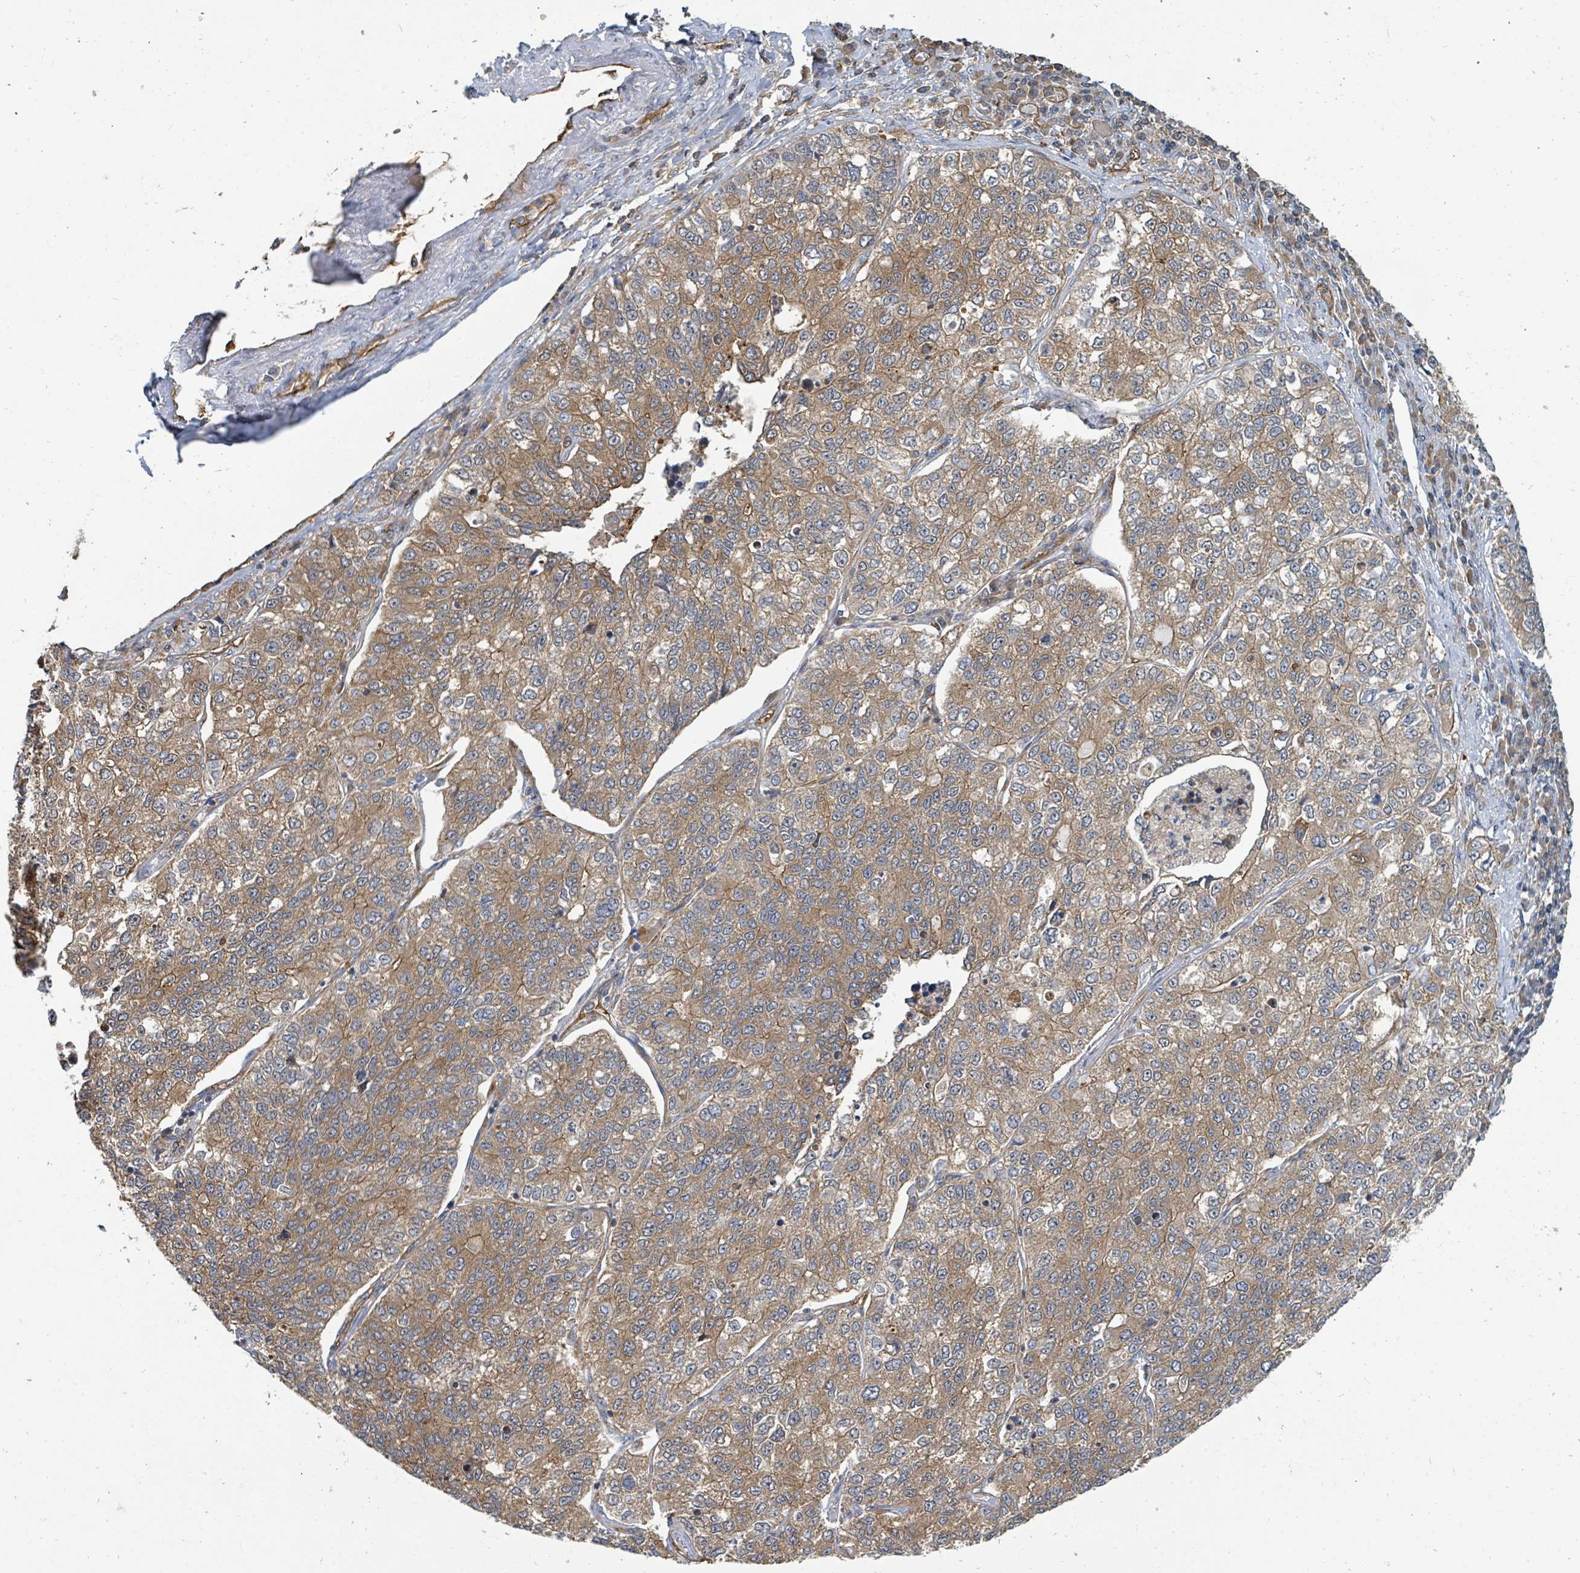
{"staining": {"intensity": "moderate", "quantity": ">75%", "location": "cytoplasmic/membranous"}, "tissue": "lung cancer", "cell_type": "Tumor cells", "image_type": "cancer", "snomed": [{"axis": "morphology", "description": "Adenocarcinoma, NOS"}, {"axis": "topography", "description": "Lung"}], "caption": "Brown immunohistochemical staining in human lung adenocarcinoma demonstrates moderate cytoplasmic/membranous staining in approximately >75% of tumor cells. The staining was performed using DAB (3,3'-diaminobenzidine) to visualize the protein expression in brown, while the nuclei were stained in blue with hematoxylin (Magnification: 20x).", "gene": "BOLA2B", "patient": {"sex": "male", "age": 49}}